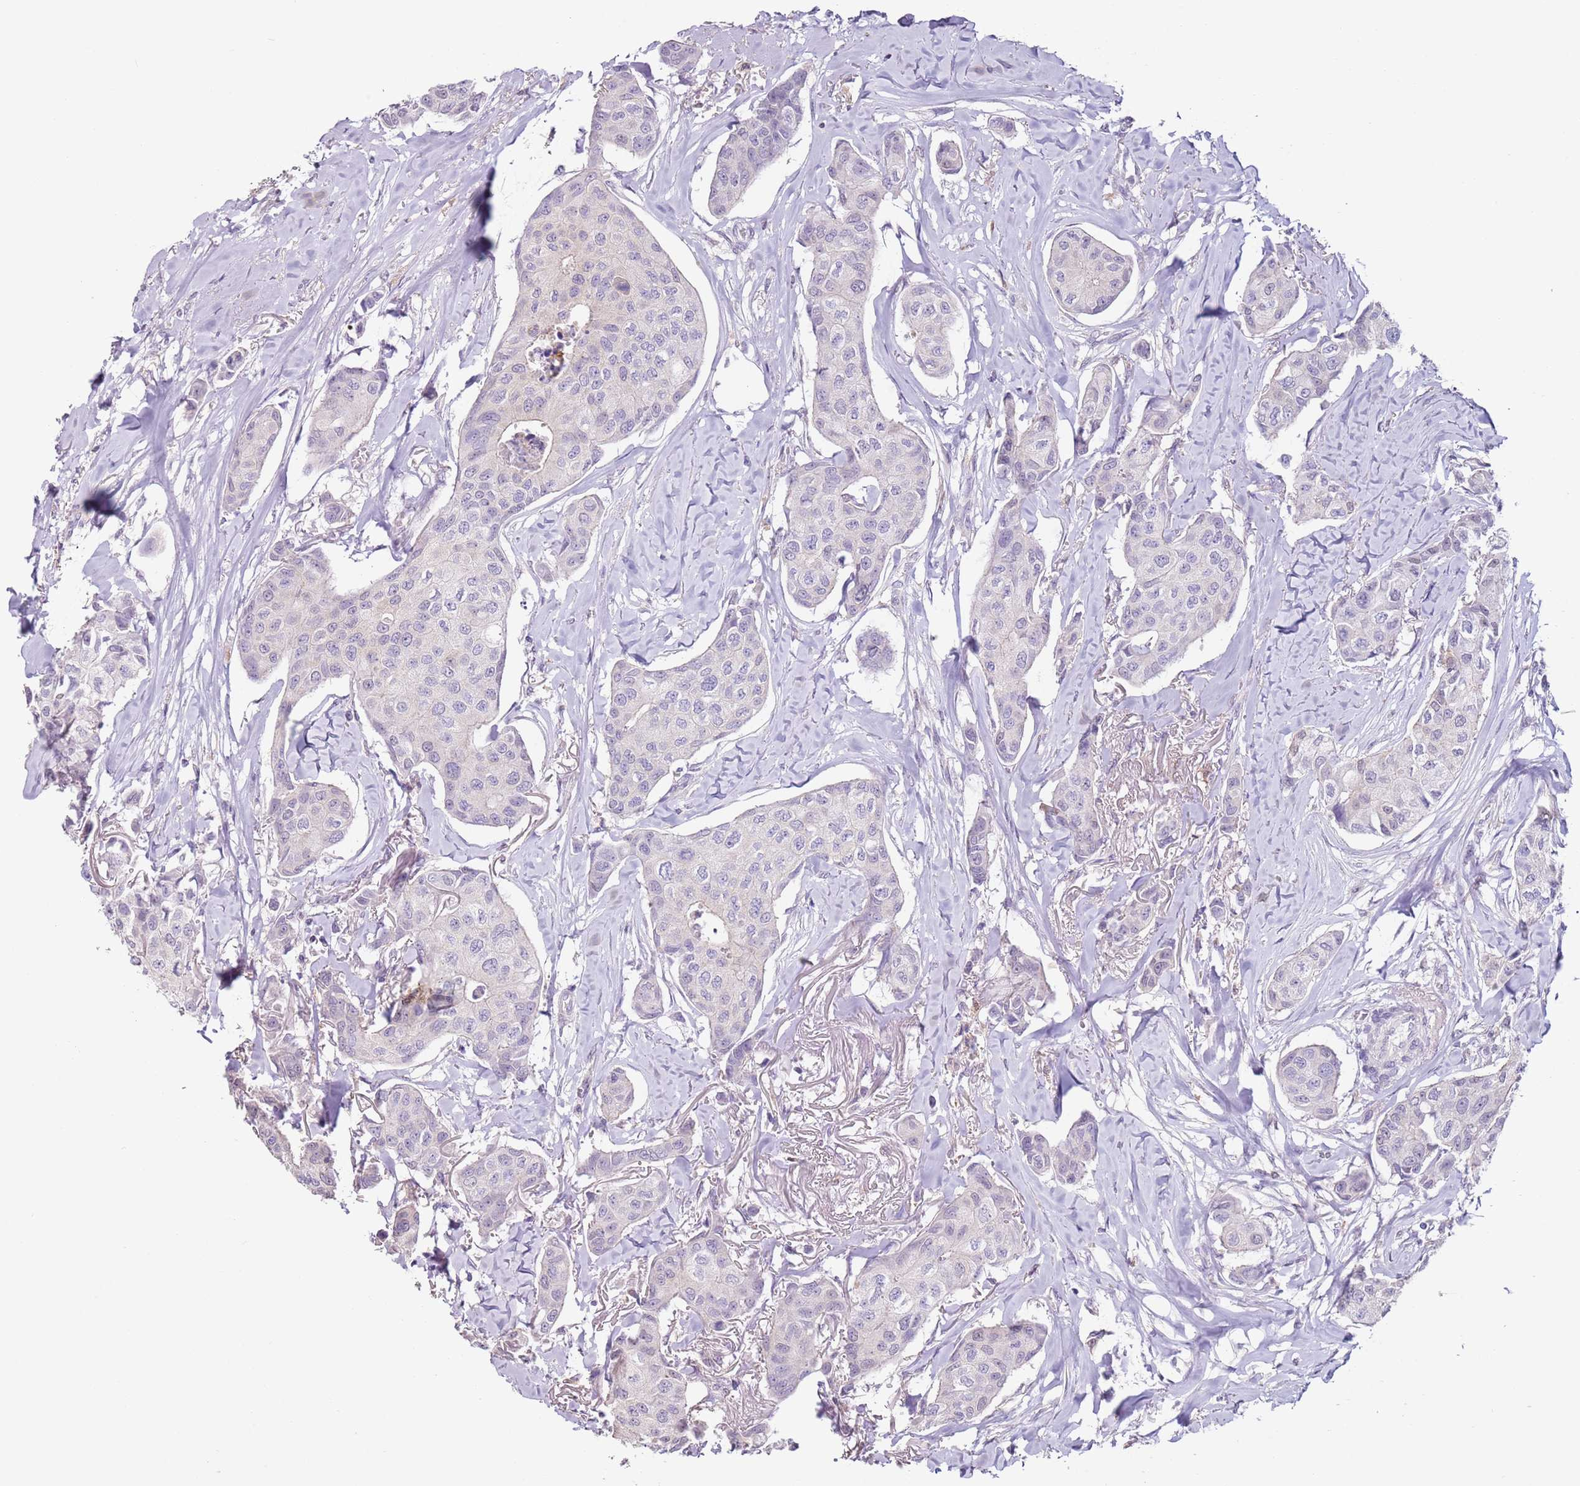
{"staining": {"intensity": "negative", "quantity": "none", "location": "none"}, "tissue": "breast cancer", "cell_type": "Tumor cells", "image_type": "cancer", "snomed": [{"axis": "morphology", "description": "Duct carcinoma"}, {"axis": "topography", "description": "Breast"}], "caption": "Immunohistochemistry (IHC) histopathology image of neoplastic tissue: human breast cancer (intraductal carcinoma) stained with DAB (3,3'-diaminobenzidine) displays no significant protein expression in tumor cells.", "gene": "MDH1", "patient": {"sex": "female", "age": 80}}